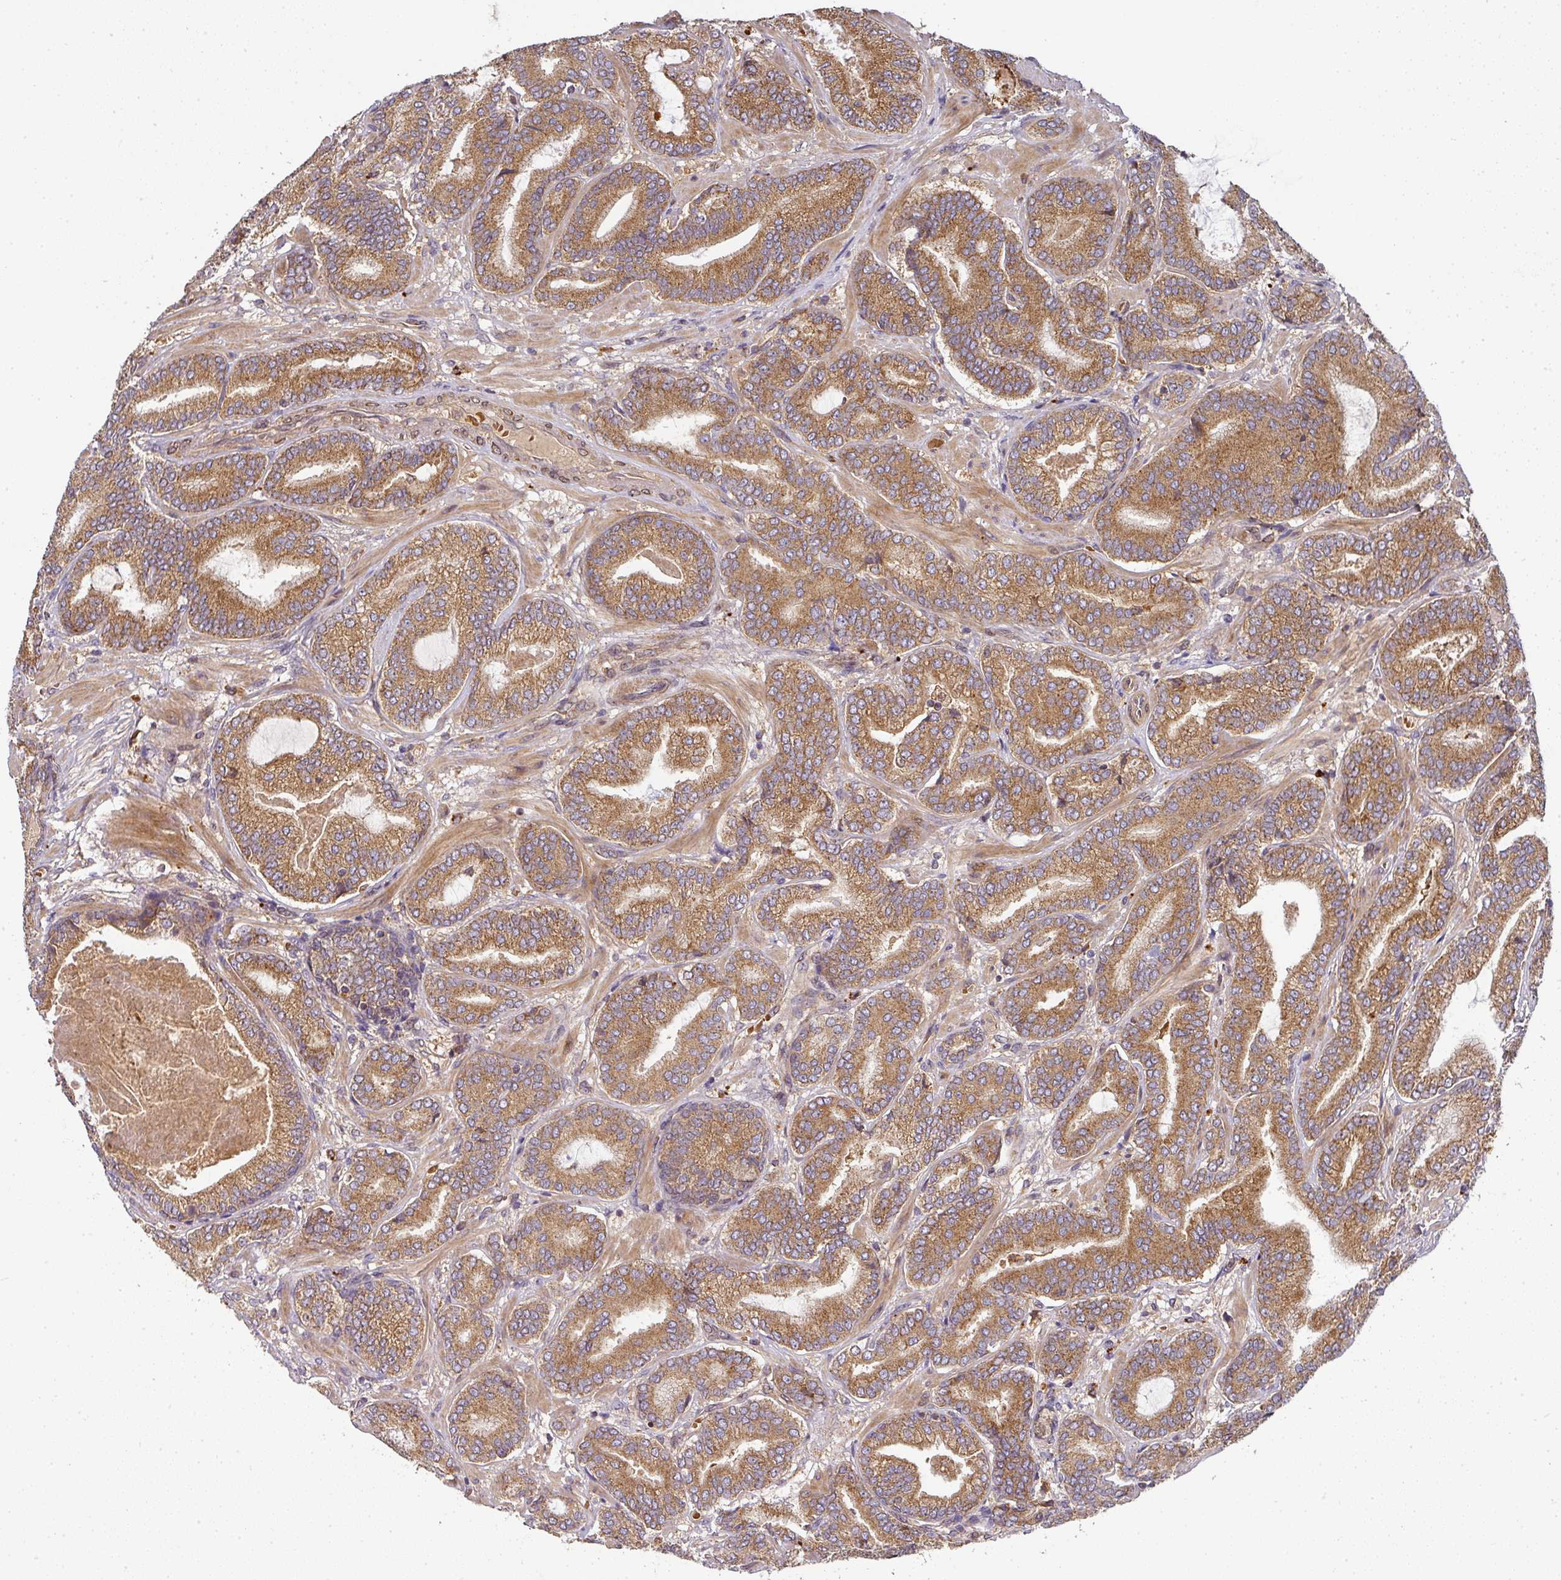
{"staining": {"intensity": "moderate", "quantity": ">75%", "location": "cytoplasmic/membranous"}, "tissue": "prostate cancer", "cell_type": "Tumor cells", "image_type": "cancer", "snomed": [{"axis": "morphology", "description": "Adenocarcinoma, Low grade"}, {"axis": "topography", "description": "Prostate and seminal vesicle, NOS"}], "caption": "Protein expression analysis of prostate cancer (adenocarcinoma (low-grade)) demonstrates moderate cytoplasmic/membranous expression in about >75% of tumor cells.", "gene": "MALSU1", "patient": {"sex": "male", "age": 61}}